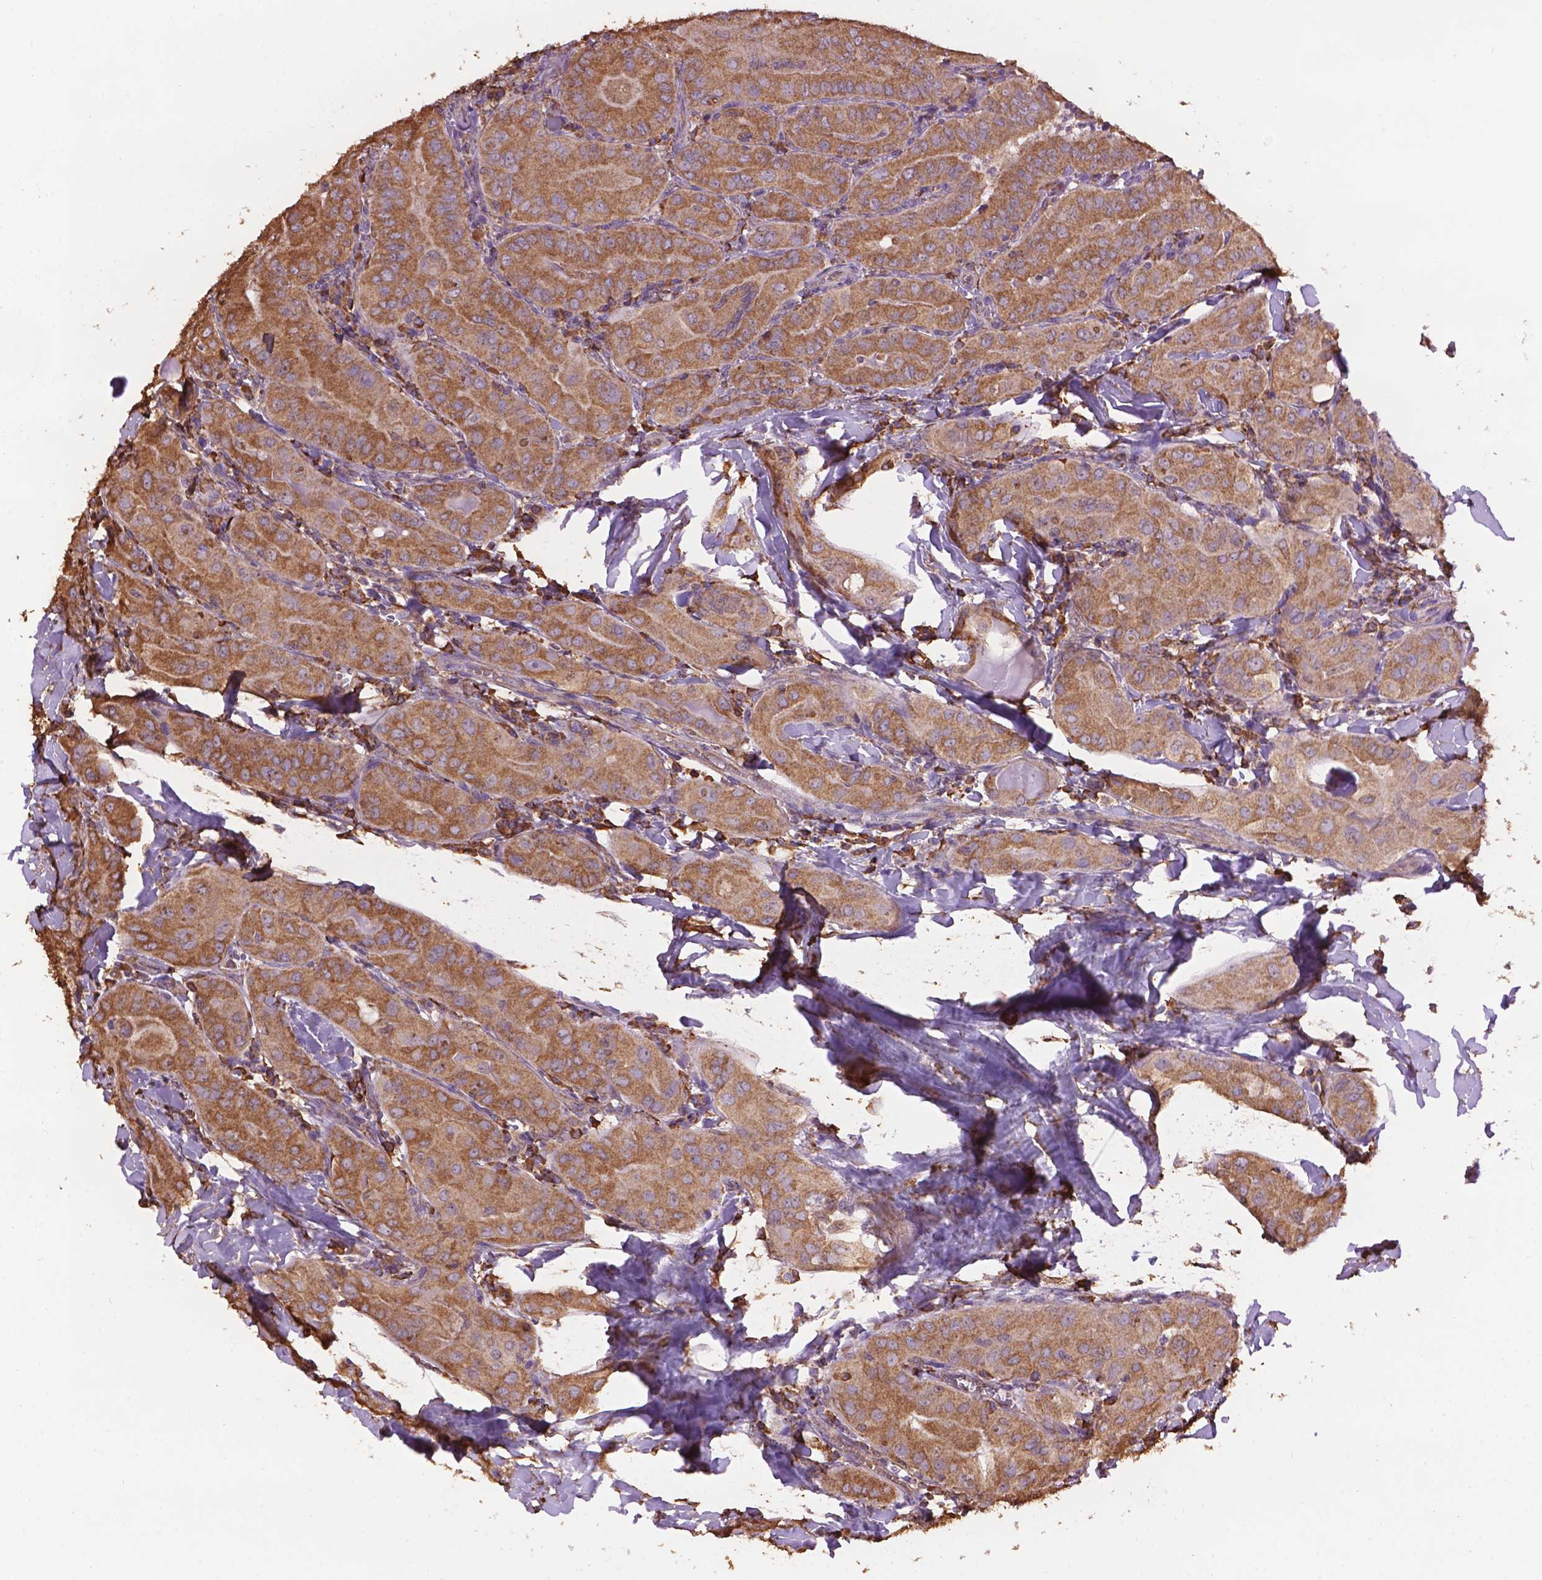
{"staining": {"intensity": "moderate", "quantity": ">75%", "location": "cytoplasmic/membranous"}, "tissue": "thyroid cancer", "cell_type": "Tumor cells", "image_type": "cancer", "snomed": [{"axis": "morphology", "description": "Papillary adenocarcinoma, NOS"}, {"axis": "topography", "description": "Thyroid gland"}], "caption": "This micrograph shows IHC staining of human papillary adenocarcinoma (thyroid), with medium moderate cytoplasmic/membranous positivity in about >75% of tumor cells.", "gene": "PPP2R5E", "patient": {"sex": "female", "age": 37}}